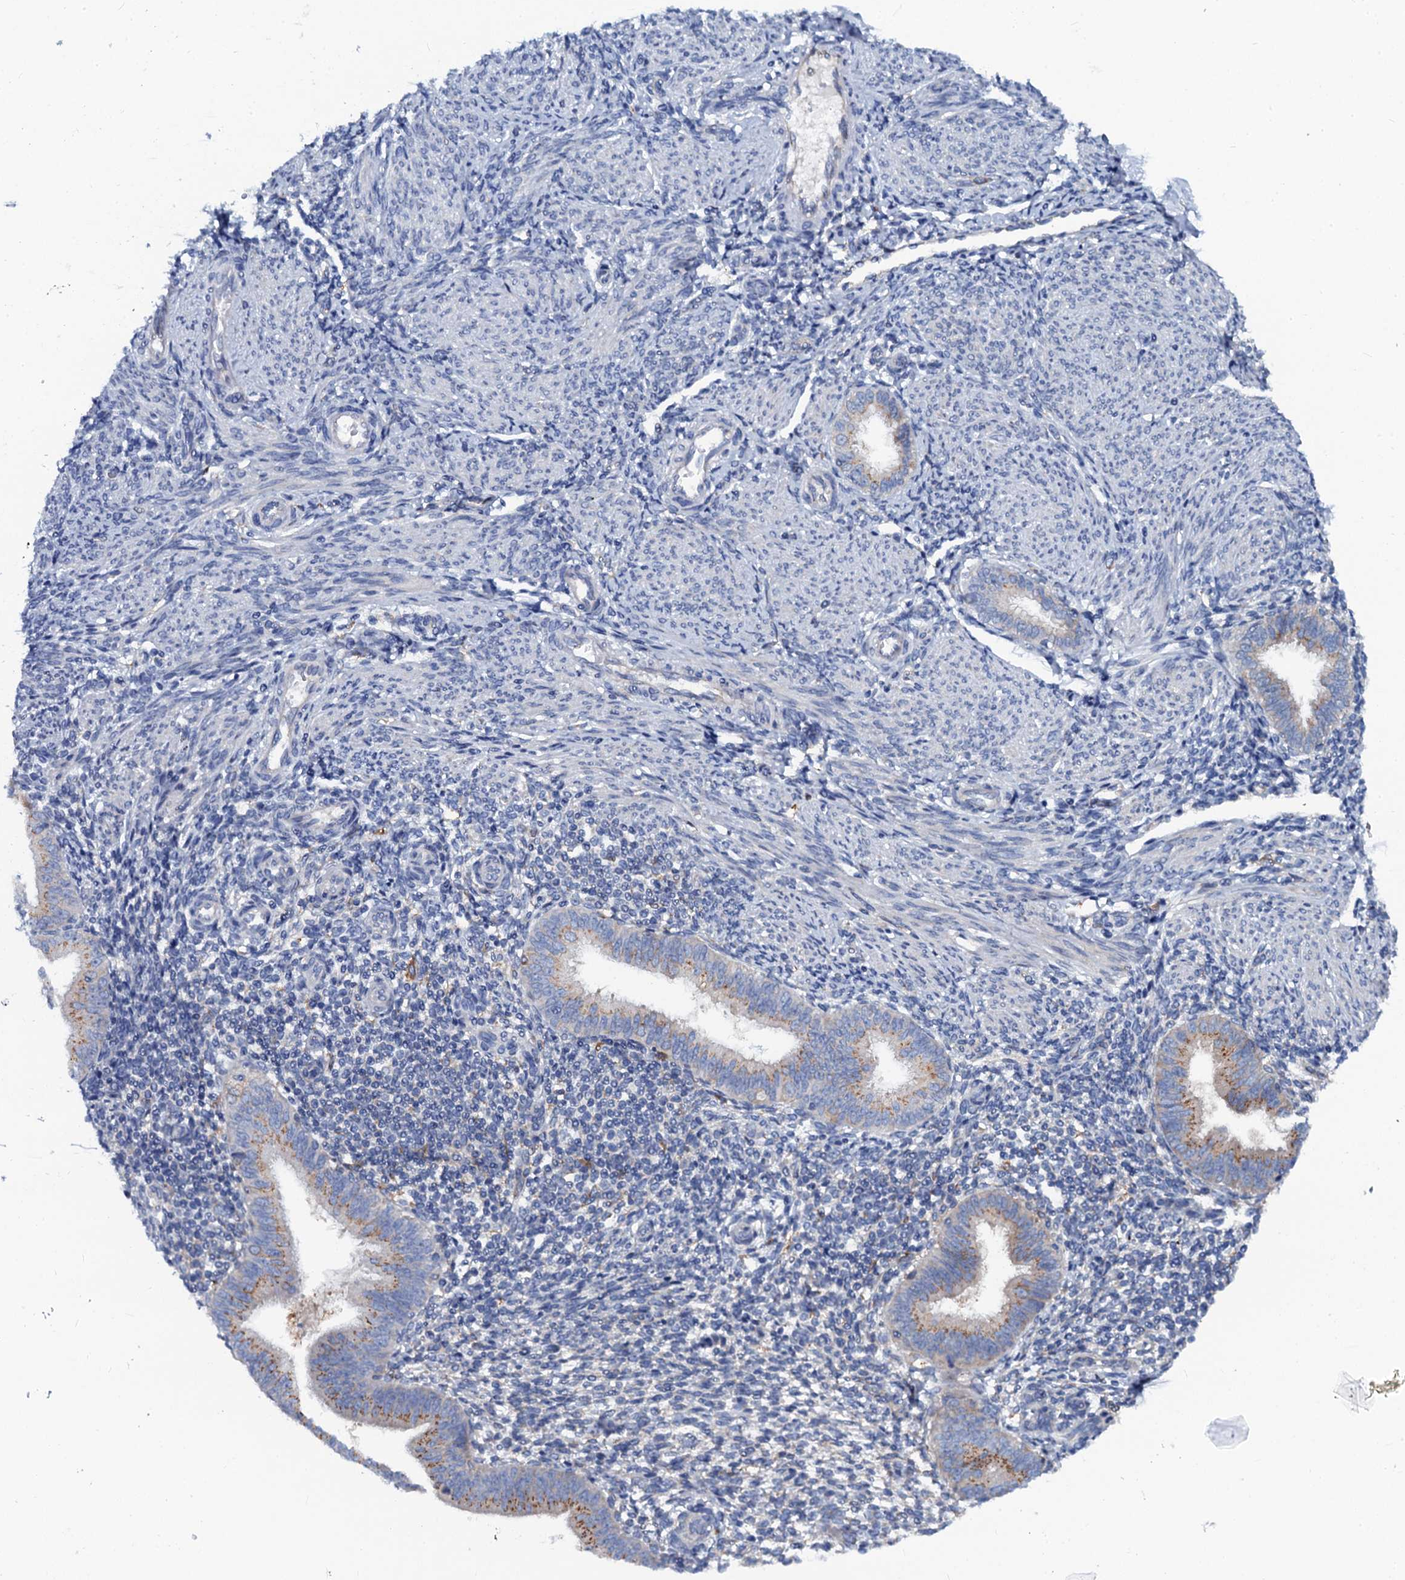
{"staining": {"intensity": "negative", "quantity": "none", "location": "none"}, "tissue": "endometrium", "cell_type": "Cells in endometrial stroma", "image_type": "normal", "snomed": [{"axis": "morphology", "description": "Normal tissue, NOS"}, {"axis": "topography", "description": "Uterus"}, {"axis": "topography", "description": "Endometrium"}], "caption": "High power microscopy micrograph of an IHC micrograph of normal endometrium, revealing no significant positivity in cells in endometrial stroma. (DAB (3,3'-diaminobenzidine) IHC with hematoxylin counter stain).", "gene": "OTOL1", "patient": {"sex": "female", "age": 48}}